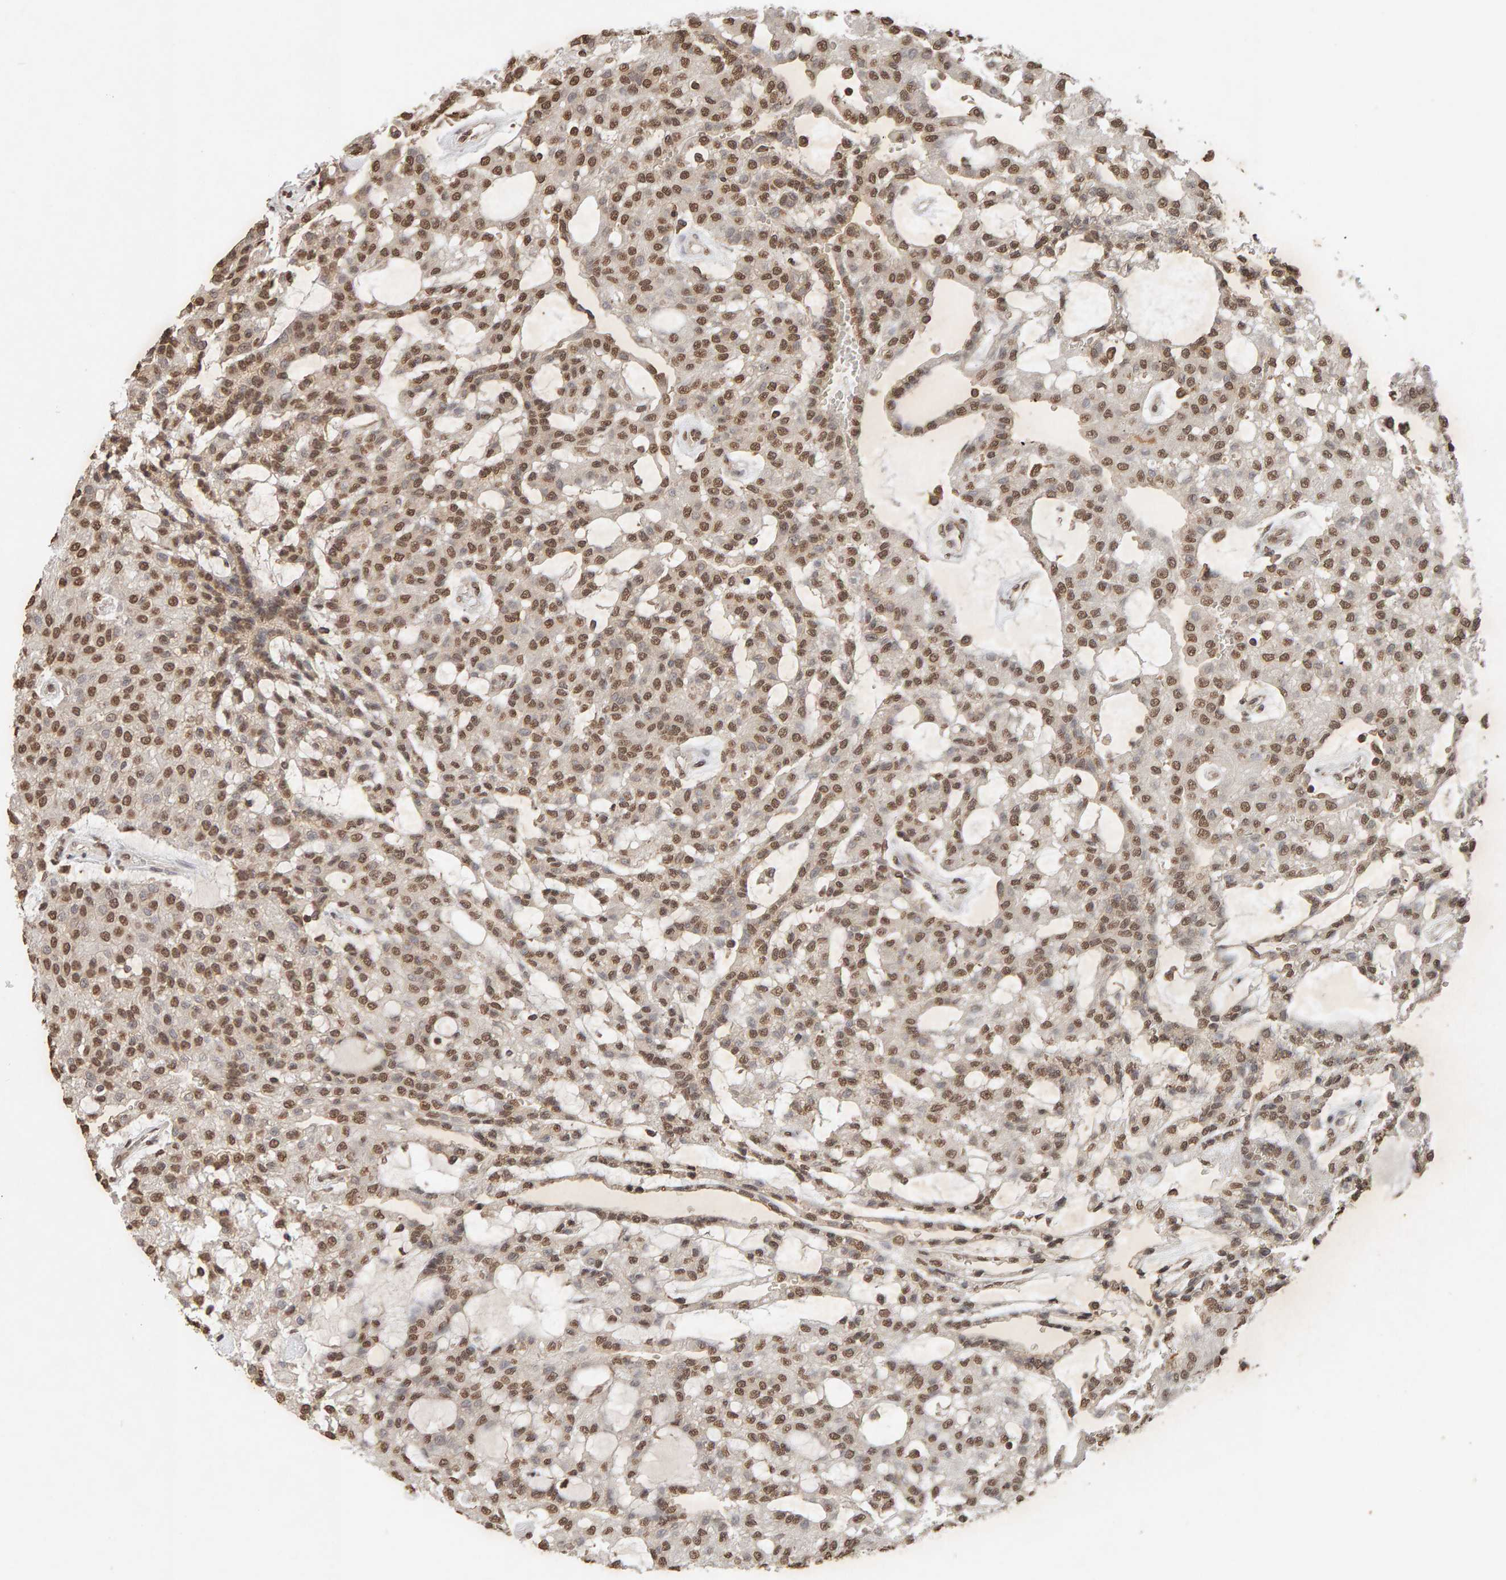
{"staining": {"intensity": "moderate", "quantity": ">75%", "location": "nuclear"}, "tissue": "renal cancer", "cell_type": "Tumor cells", "image_type": "cancer", "snomed": [{"axis": "morphology", "description": "Adenocarcinoma, NOS"}, {"axis": "topography", "description": "Kidney"}], "caption": "High-magnification brightfield microscopy of renal cancer (adenocarcinoma) stained with DAB (brown) and counterstained with hematoxylin (blue). tumor cells exhibit moderate nuclear staining is present in approximately>75% of cells.", "gene": "DNAJB5", "patient": {"sex": "male", "age": 63}}